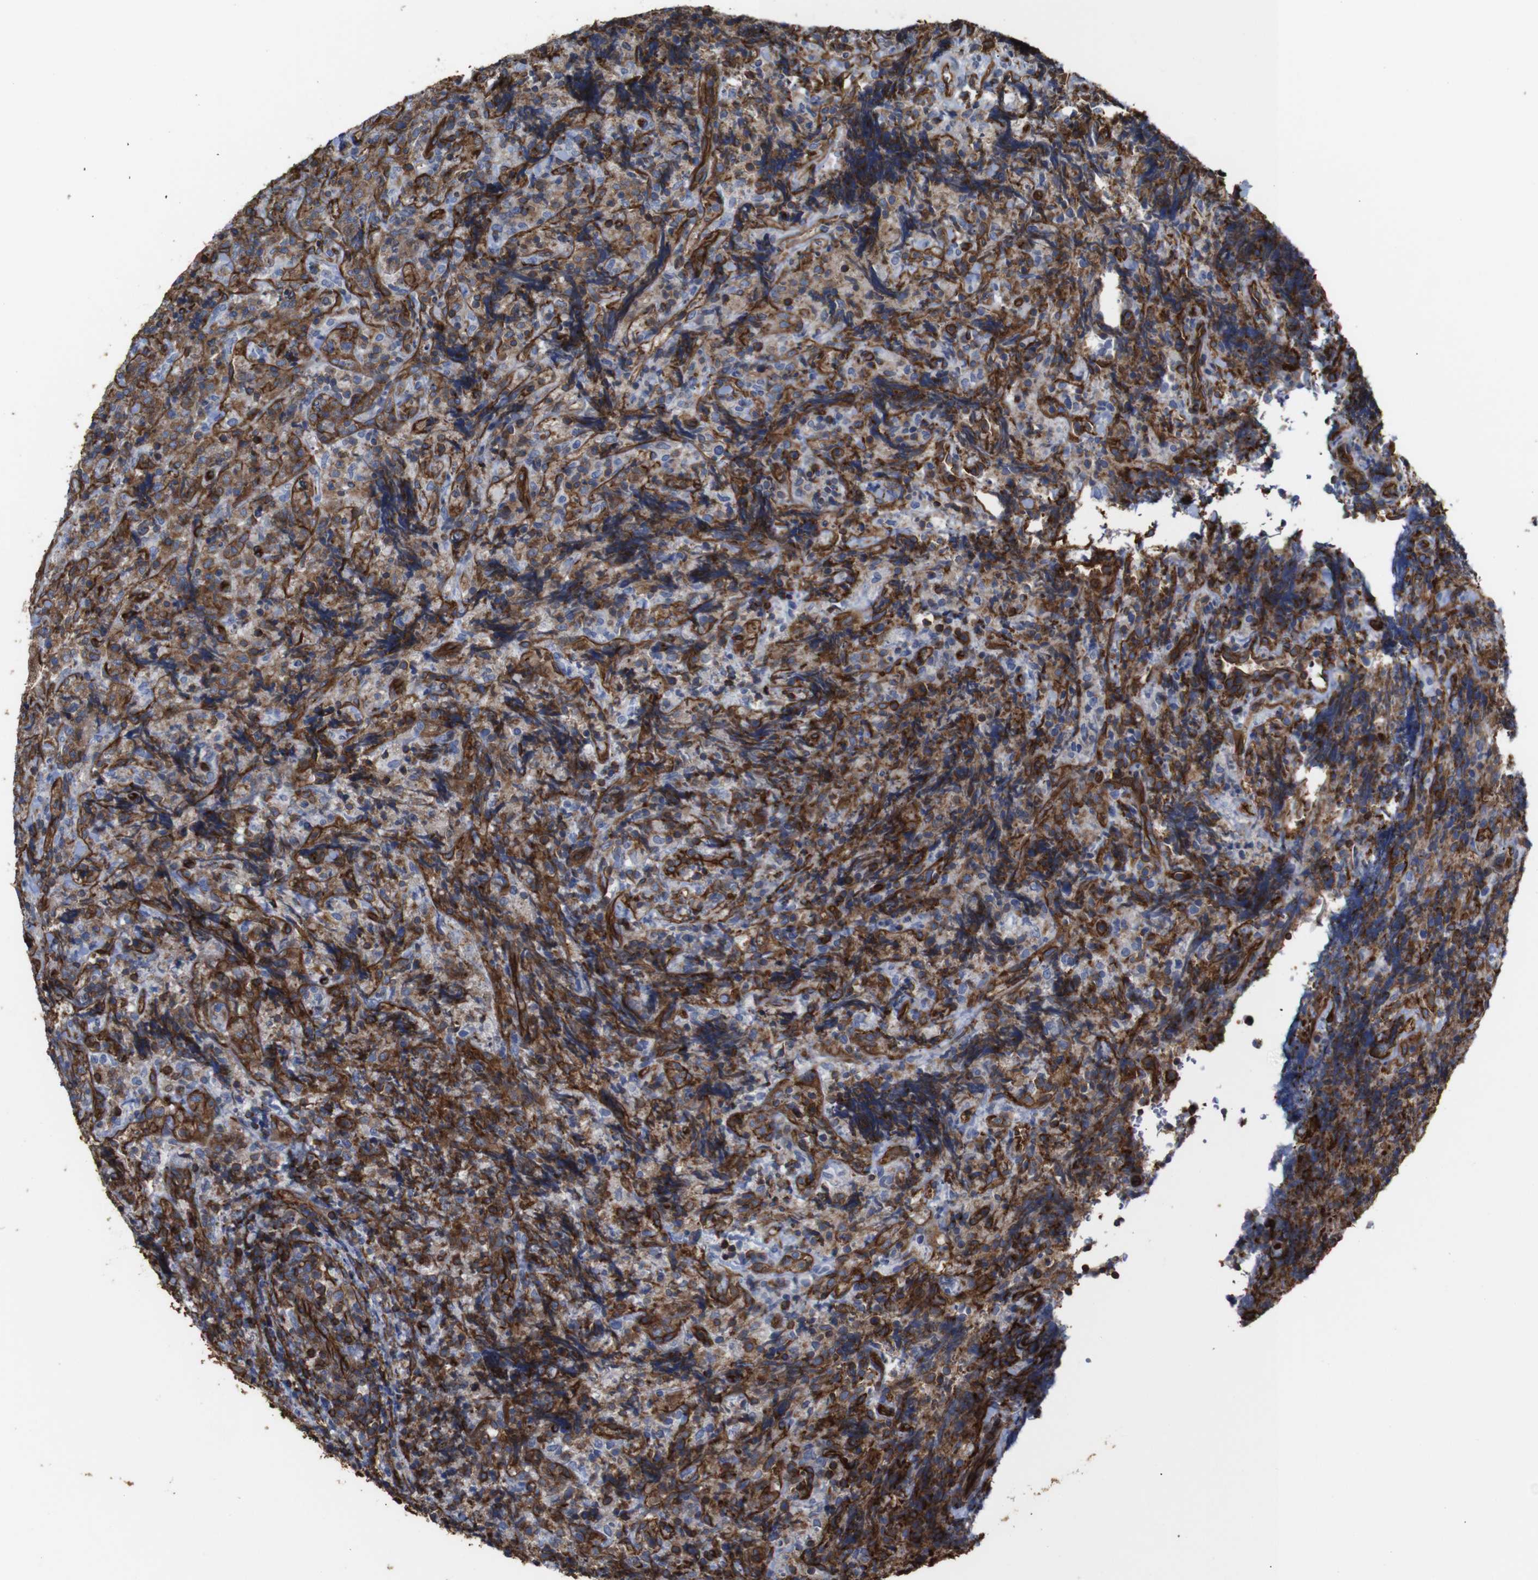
{"staining": {"intensity": "moderate", "quantity": "25%-75%", "location": "cytoplasmic/membranous"}, "tissue": "lymphoma", "cell_type": "Tumor cells", "image_type": "cancer", "snomed": [{"axis": "morphology", "description": "Malignant lymphoma, non-Hodgkin's type, High grade"}, {"axis": "topography", "description": "Tonsil"}], "caption": "Protein staining demonstrates moderate cytoplasmic/membranous staining in about 25%-75% of tumor cells in malignant lymphoma, non-Hodgkin's type (high-grade).", "gene": "SPTBN1", "patient": {"sex": "female", "age": 36}}